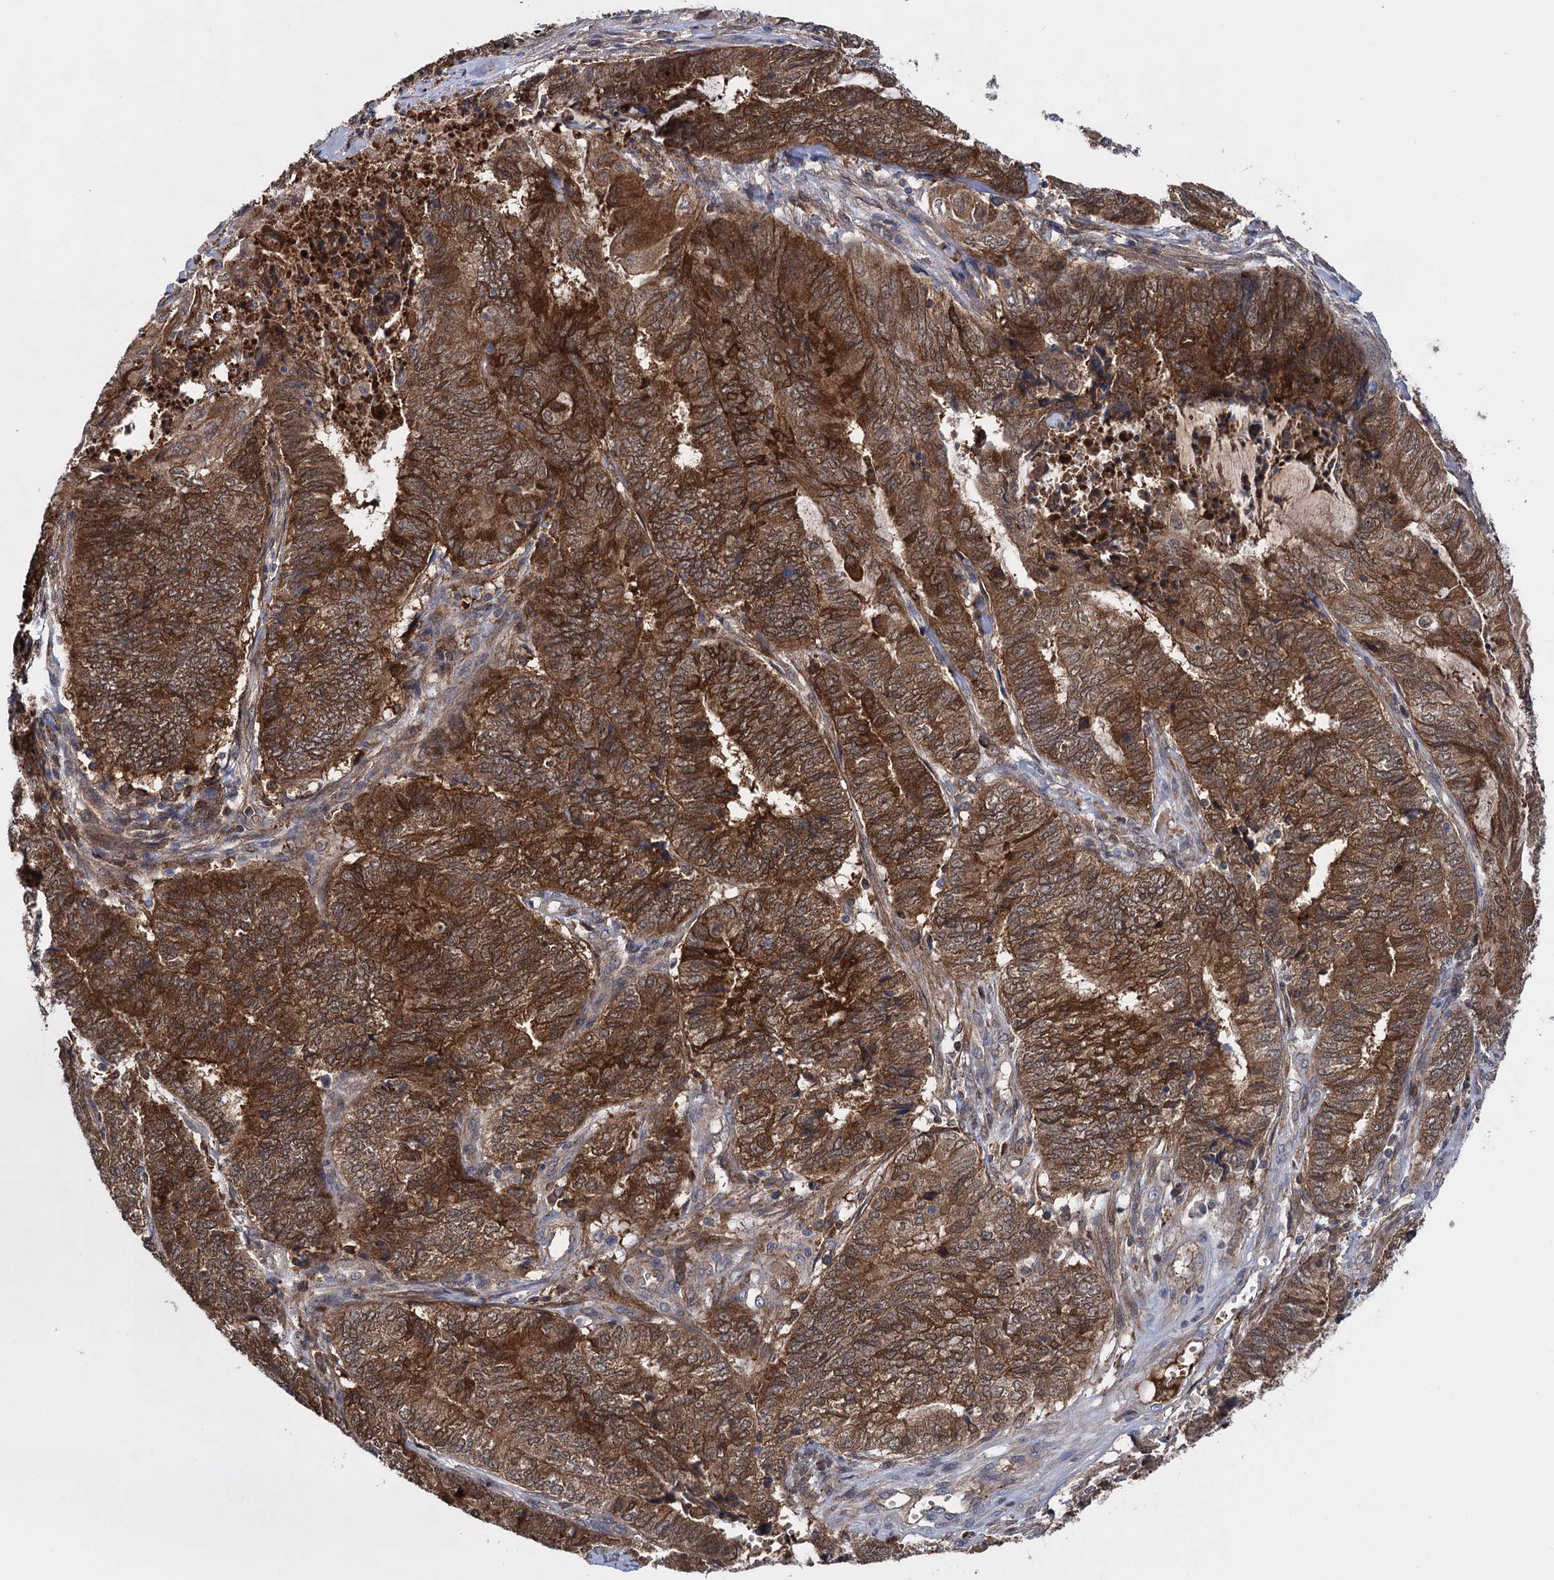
{"staining": {"intensity": "strong", "quantity": ">75%", "location": "cytoplasmic/membranous"}, "tissue": "endometrial cancer", "cell_type": "Tumor cells", "image_type": "cancer", "snomed": [{"axis": "morphology", "description": "Adenocarcinoma, NOS"}, {"axis": "topography", "description": "Uterus"}, {"axis": "topography", "description": "Endometrium"}], "caption": "An immunohistochemistry (IHC) histopathology image of tumor tissue is shown. Protein staining in brown shows strong cytoplasmic/membranous positivity in endometrial adenocarcinoma within tumor cells.", "gene": "GLO1", "patient": {"sex": "female", "age": 70}}